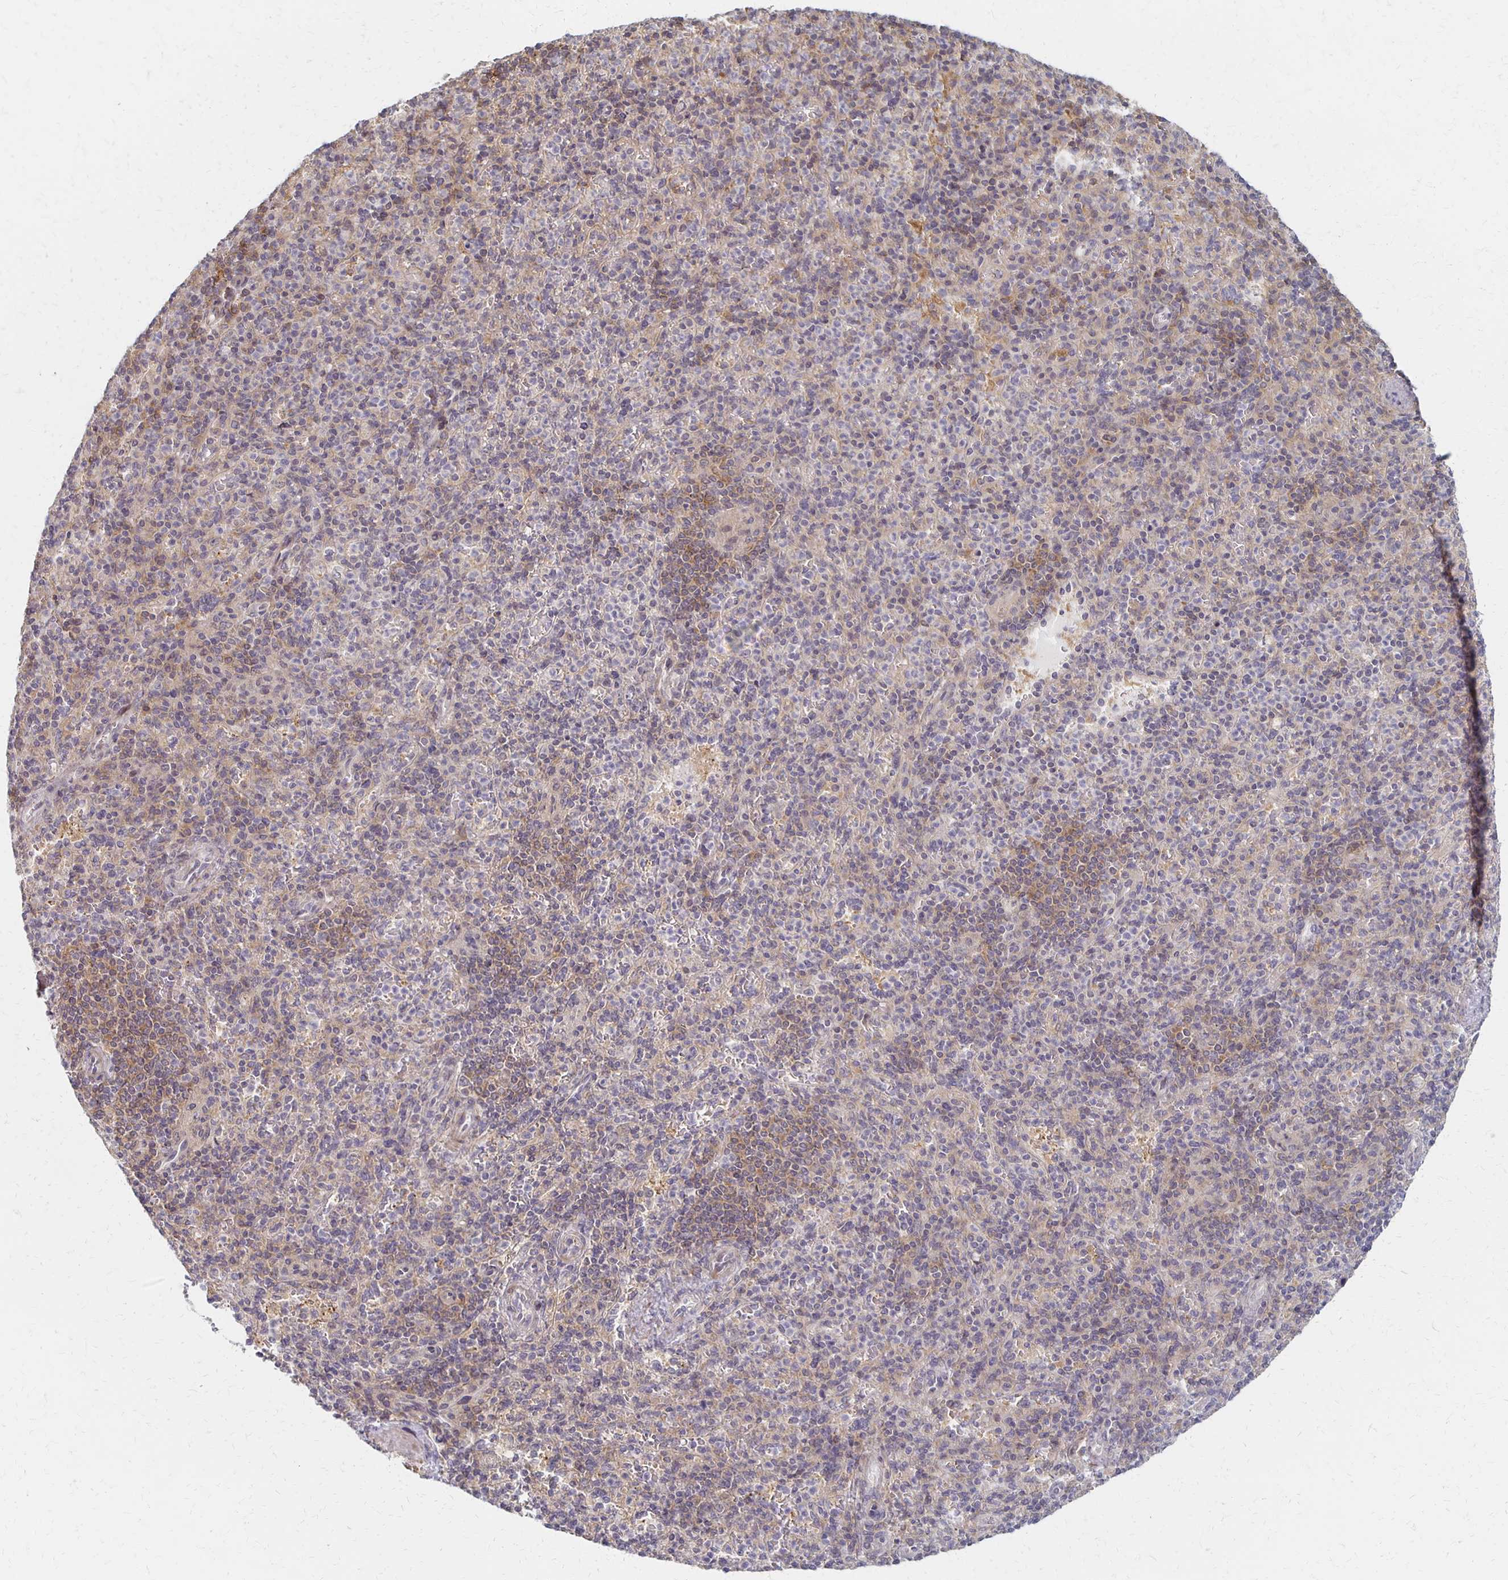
{"staining": {"intensity": "negative", "quantity": "none", "location": "none"}, "tissue": "spleen", "cell_type": "Cells in red pulp", "image_type": "normal", "snomed": [{"axis": "morphology", "description": "Normal tissue, NOS"}, {"axis": "topography", "description": "Spleen"}], "caption": "Immunohistochemical staining of benign spleen exhibits no significant positivity in cells in red pulp.", "gene": "PRKCB", "patient": {"sex": "female", "age": 74}}